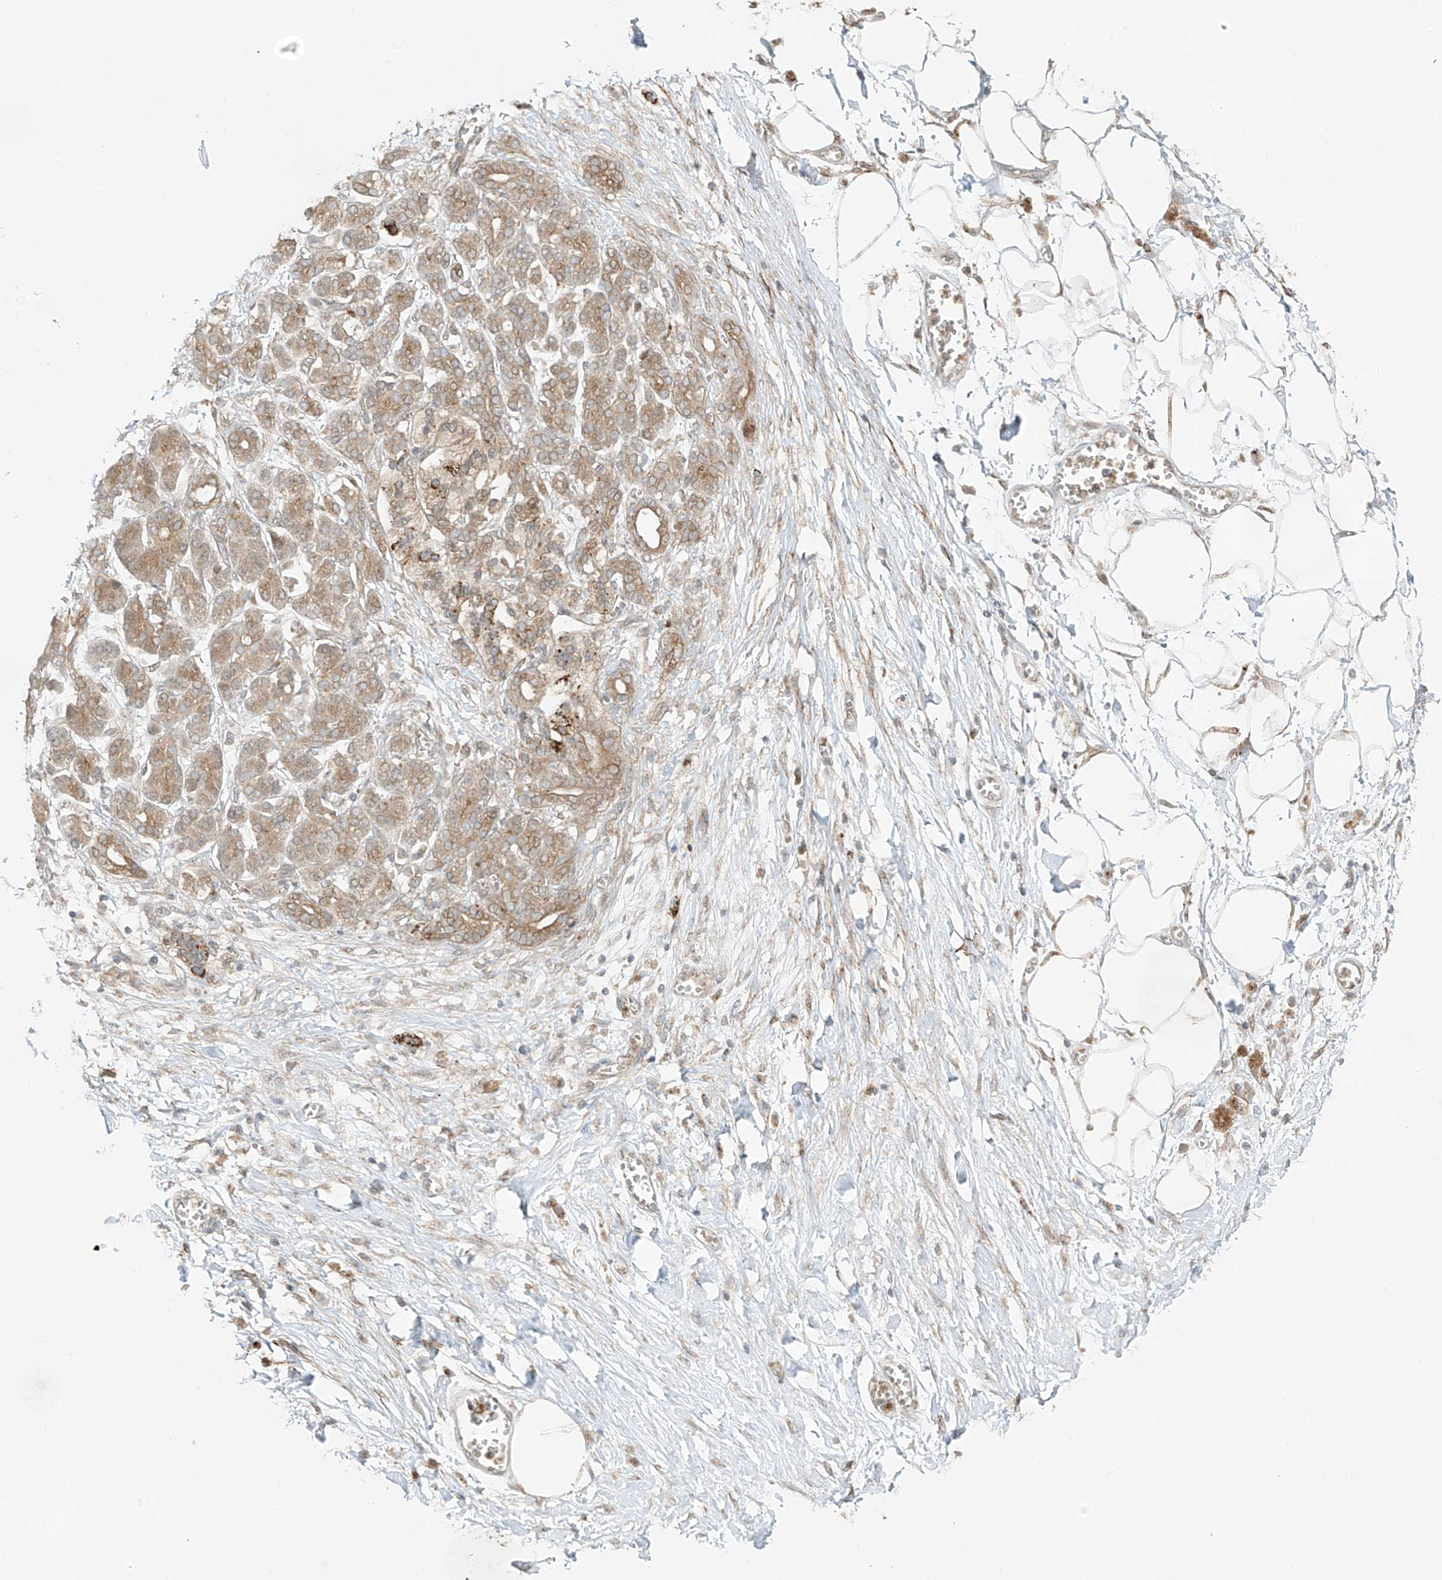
{"staining": {"intensity": "weak", "quantity": ">75%", "location": "cytoplasmic/membranous"}, "tissue": "adipose tissue", "cell_type": "Adipocytes", "image_type": "normal", "snomed": [{"axis": "morphology", "description": "Normal tissue, NOS"}, {"axis": "morphology", "description": "Adenocarcinoma, NOS"}, {"axis": "topography", "description": "Pancreas"}, {"axis": "topography", "description": "Peripheral nerve tissue"}], "caption": "High-magnification brightfield microscopy of normal adipose tissue stained with DAB (brown) and counterstained with hematoxylin (blue). adipocytes exhibit weak cytoplasmic/membranous positivity is present in approximately>75% of cells. Immunohistochemistry stains the protein in brown and the nuclei are stained blue.", "gene": "PDE11A", "patient": {"sex": "male", "age": 59}}